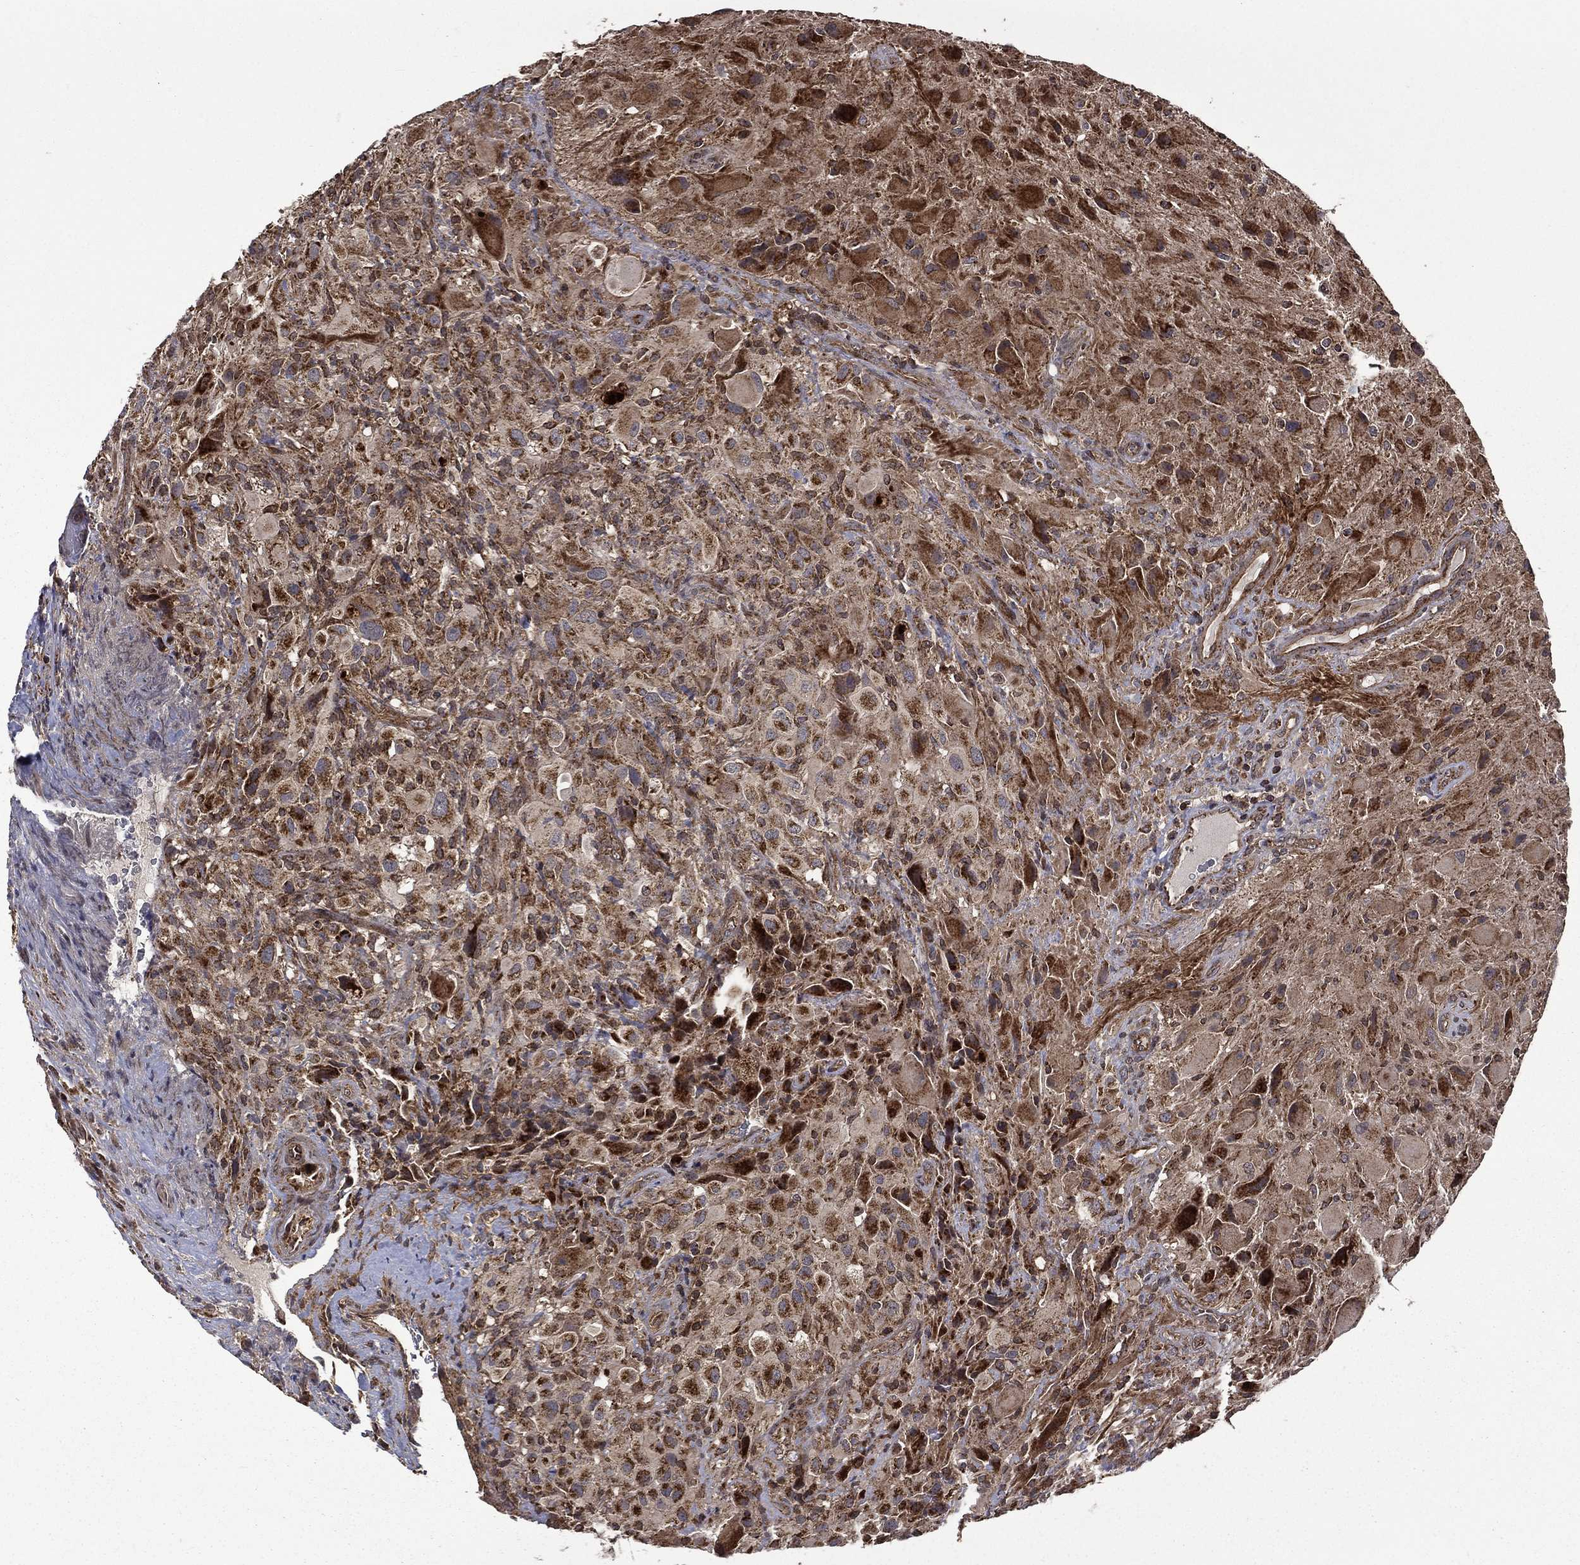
{"staining": {"intensity": "moderate", "quantity": ">75%", "location": "cytoplasmic/membranous"}, "tissue": "glioma", "cell_type": "Tumor cells", "image_type": "cancer", "snomed": [{"axis": "morphology", "description": "Glioma, malignant, High grade"}, {"axis": "topography", "description": "Cerebral cortex"}], "caption": "Protein expression analysis of glioma demonstrates moderate cytoplasmic/membranous expression in approximately >75% of tumor cells. The staining was performed using DAB (3,3'-diaminobenzidine), with brown indicating positive protein expression. Nuclei are stained blue with hematoxylin.", "gene": "GIMAP6", "patient": {"sex": "male", "age": 35}}